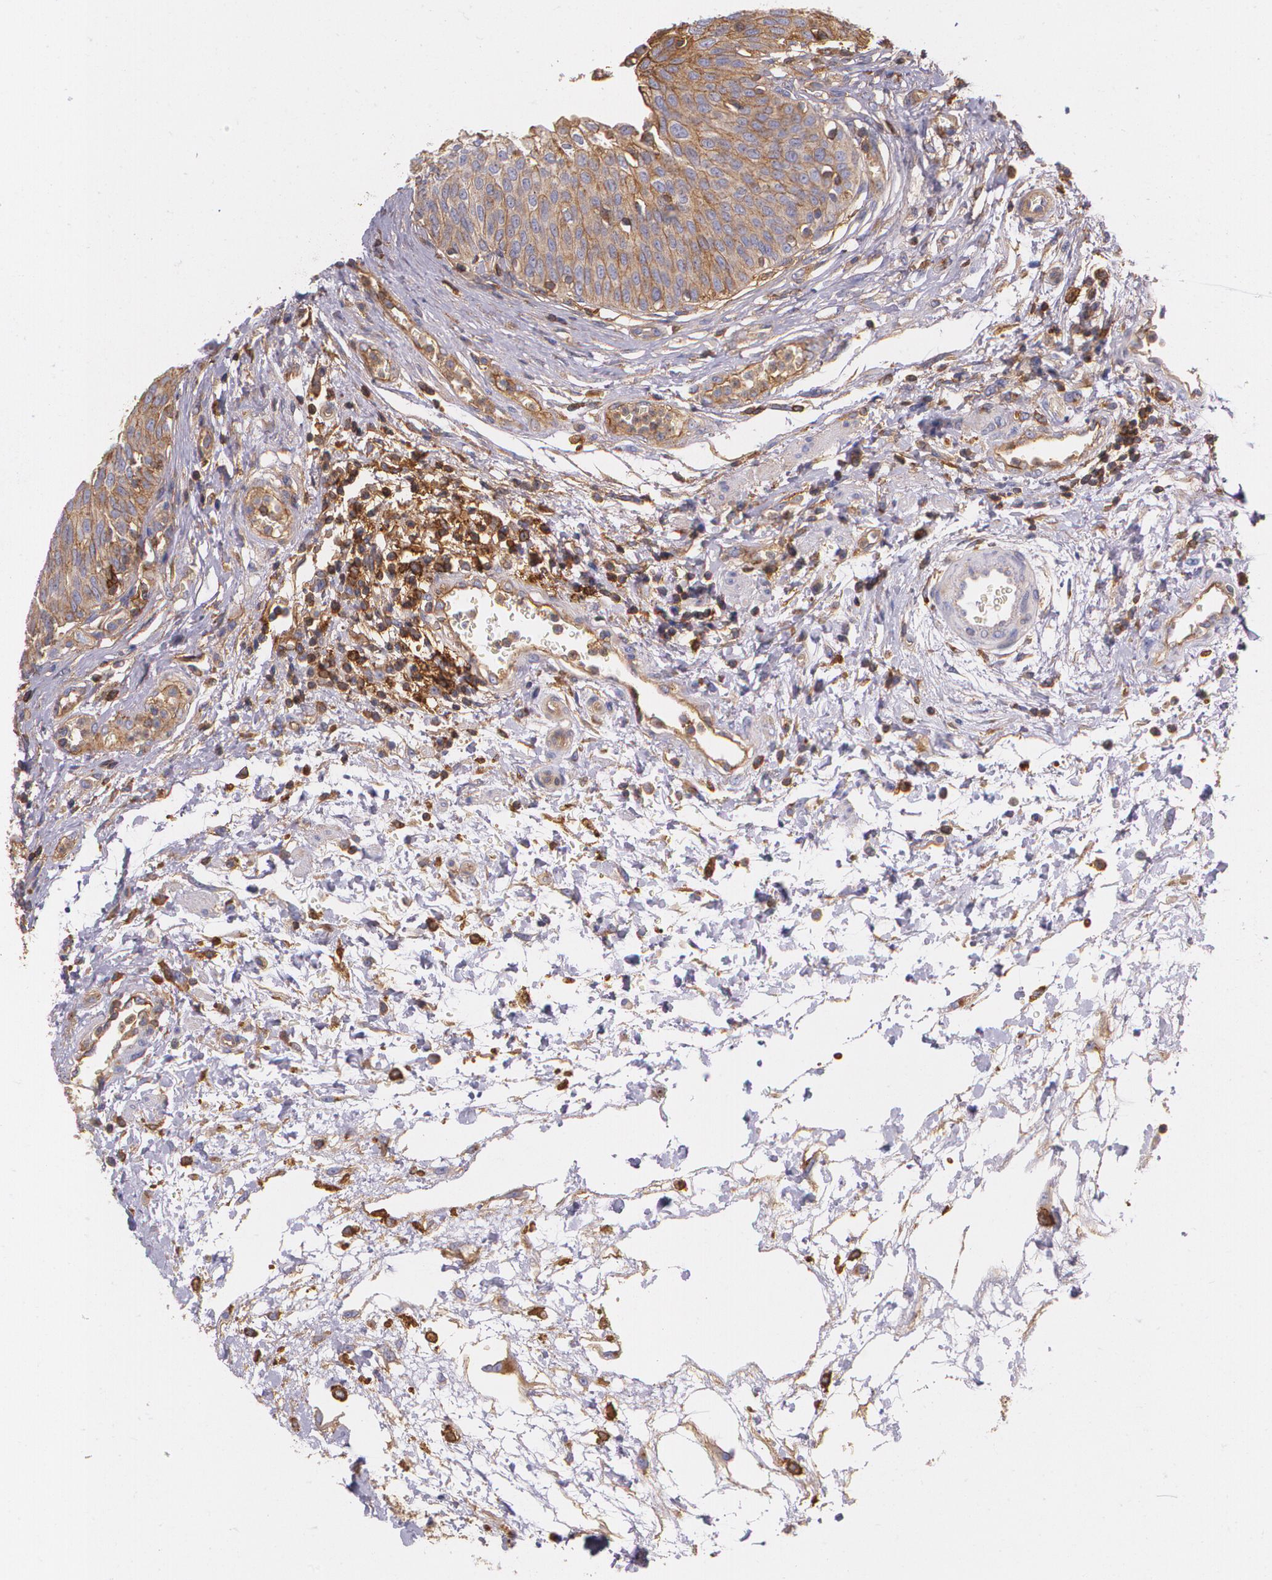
{"staining": {"intensity": "moderate", "quantity": ">75%", "location": "cytoplasmic/membranous"}, "tissue": "urinary bladder", "cell_type": "Urothelial cells", "image_type": "normal", "snomed": [{"axis": "morphology", "description": "Normal tissue, NOS"}, {"axis": "topography", "description": "Smooth muscle"}, {"axis": "topography", "description": "Urinary bladder"}], "caption": "Moderate cytoplasmic/membranous staining for a protein is present in about >75% of urothelial cells of benign urinary bladder using IHC.", "gene": "B2M", "patient": {"sex": "male", "age": 35}}